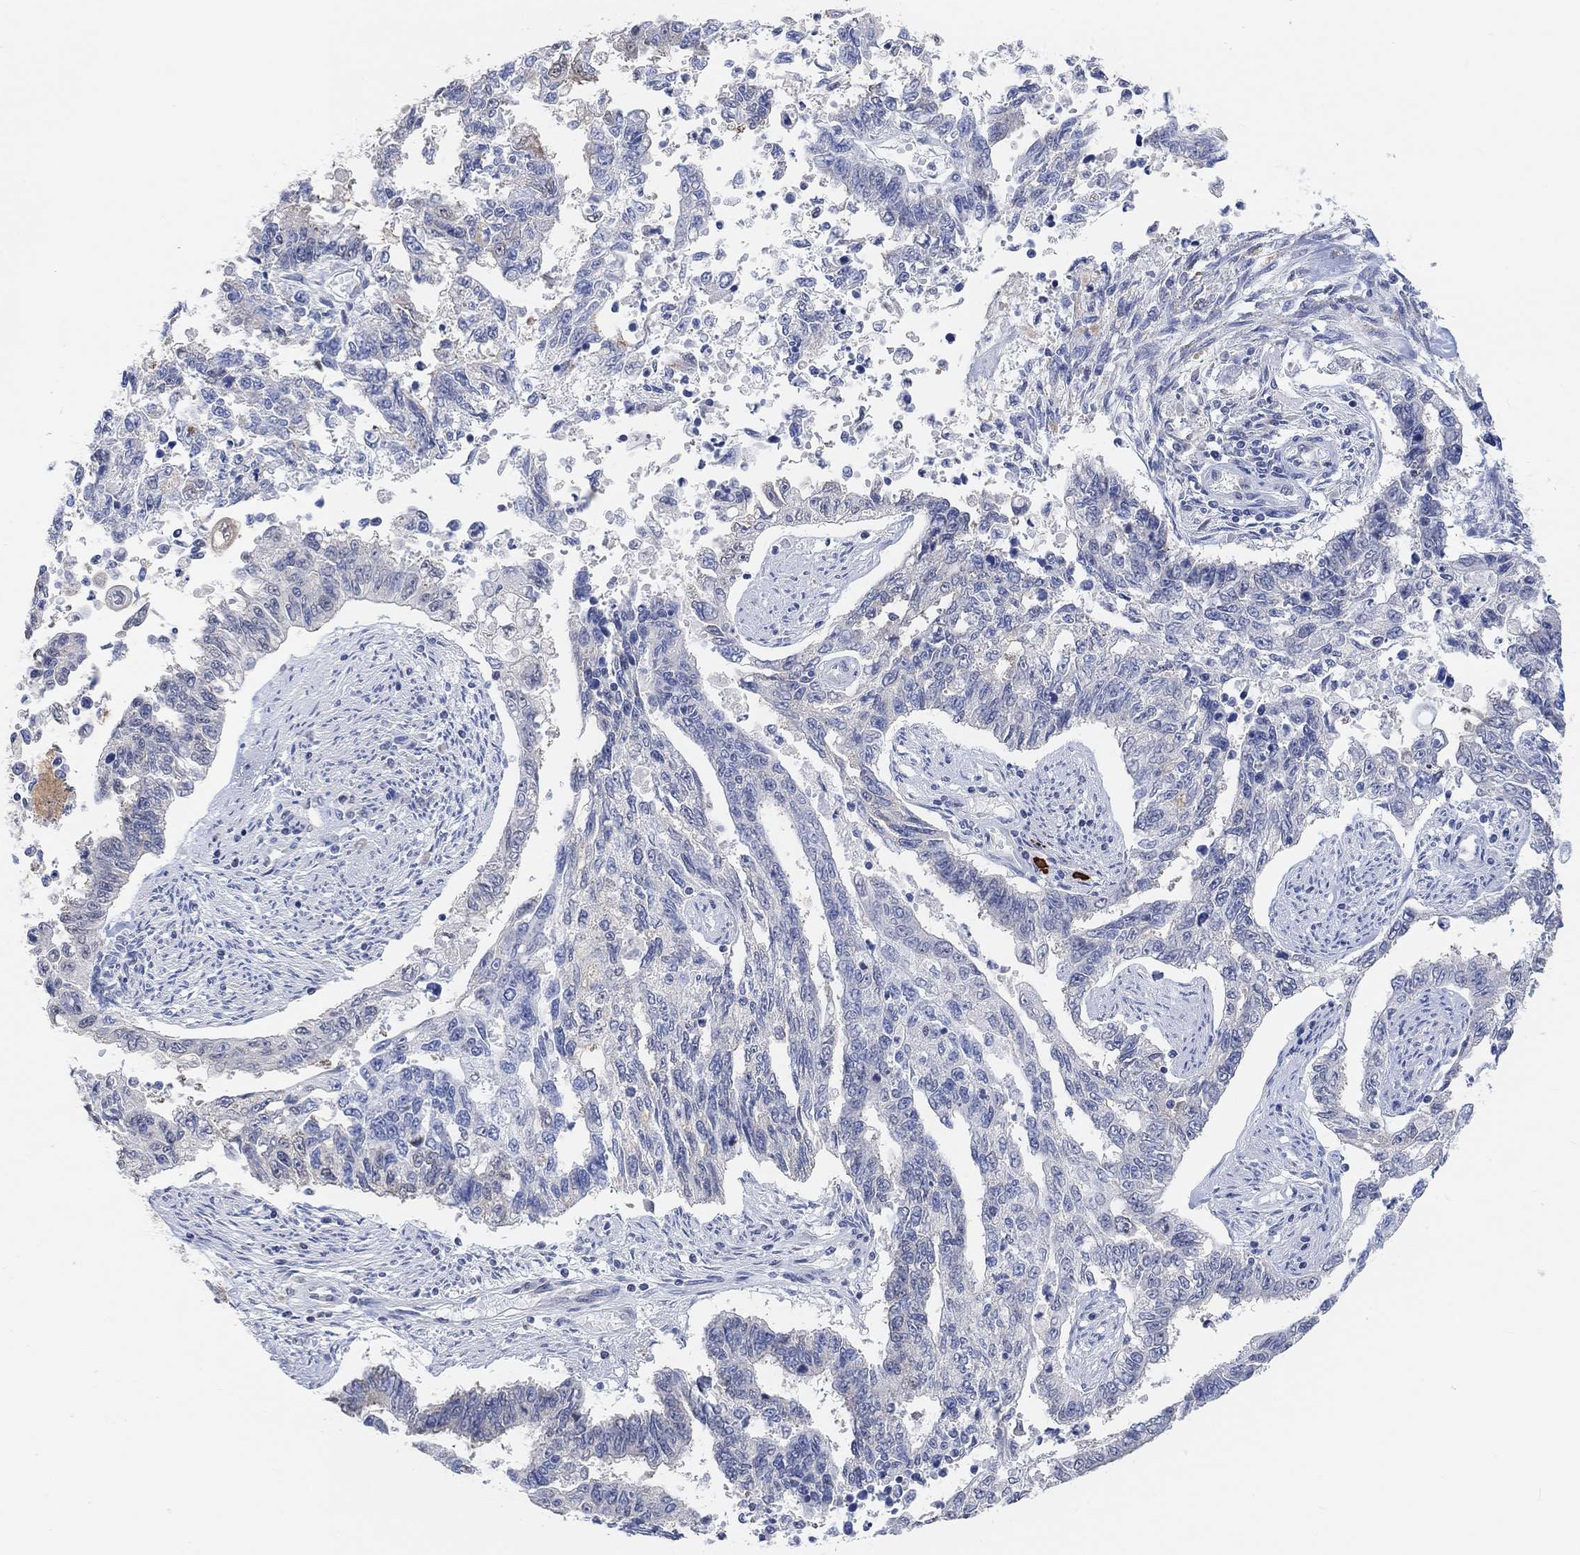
{"staining": {"intensity": "negative", "quantity": "none", "location": "none"}, "tissue": "endometrial cancer", "cell_type": "Tumor cells", "image_type": "cancer", "snomed": [{"axis": "morphology", "description": "Adenocarcinoma, NOS"}, {"axis": "topography", "description": "Uterus"}], "caption": "Endometrial adenocarcinoma was stained to show a protein in brown. There is no significant staining in tumor cells.", "gene": "MUC1", "patient": {"sex": "female", "age": 59}}